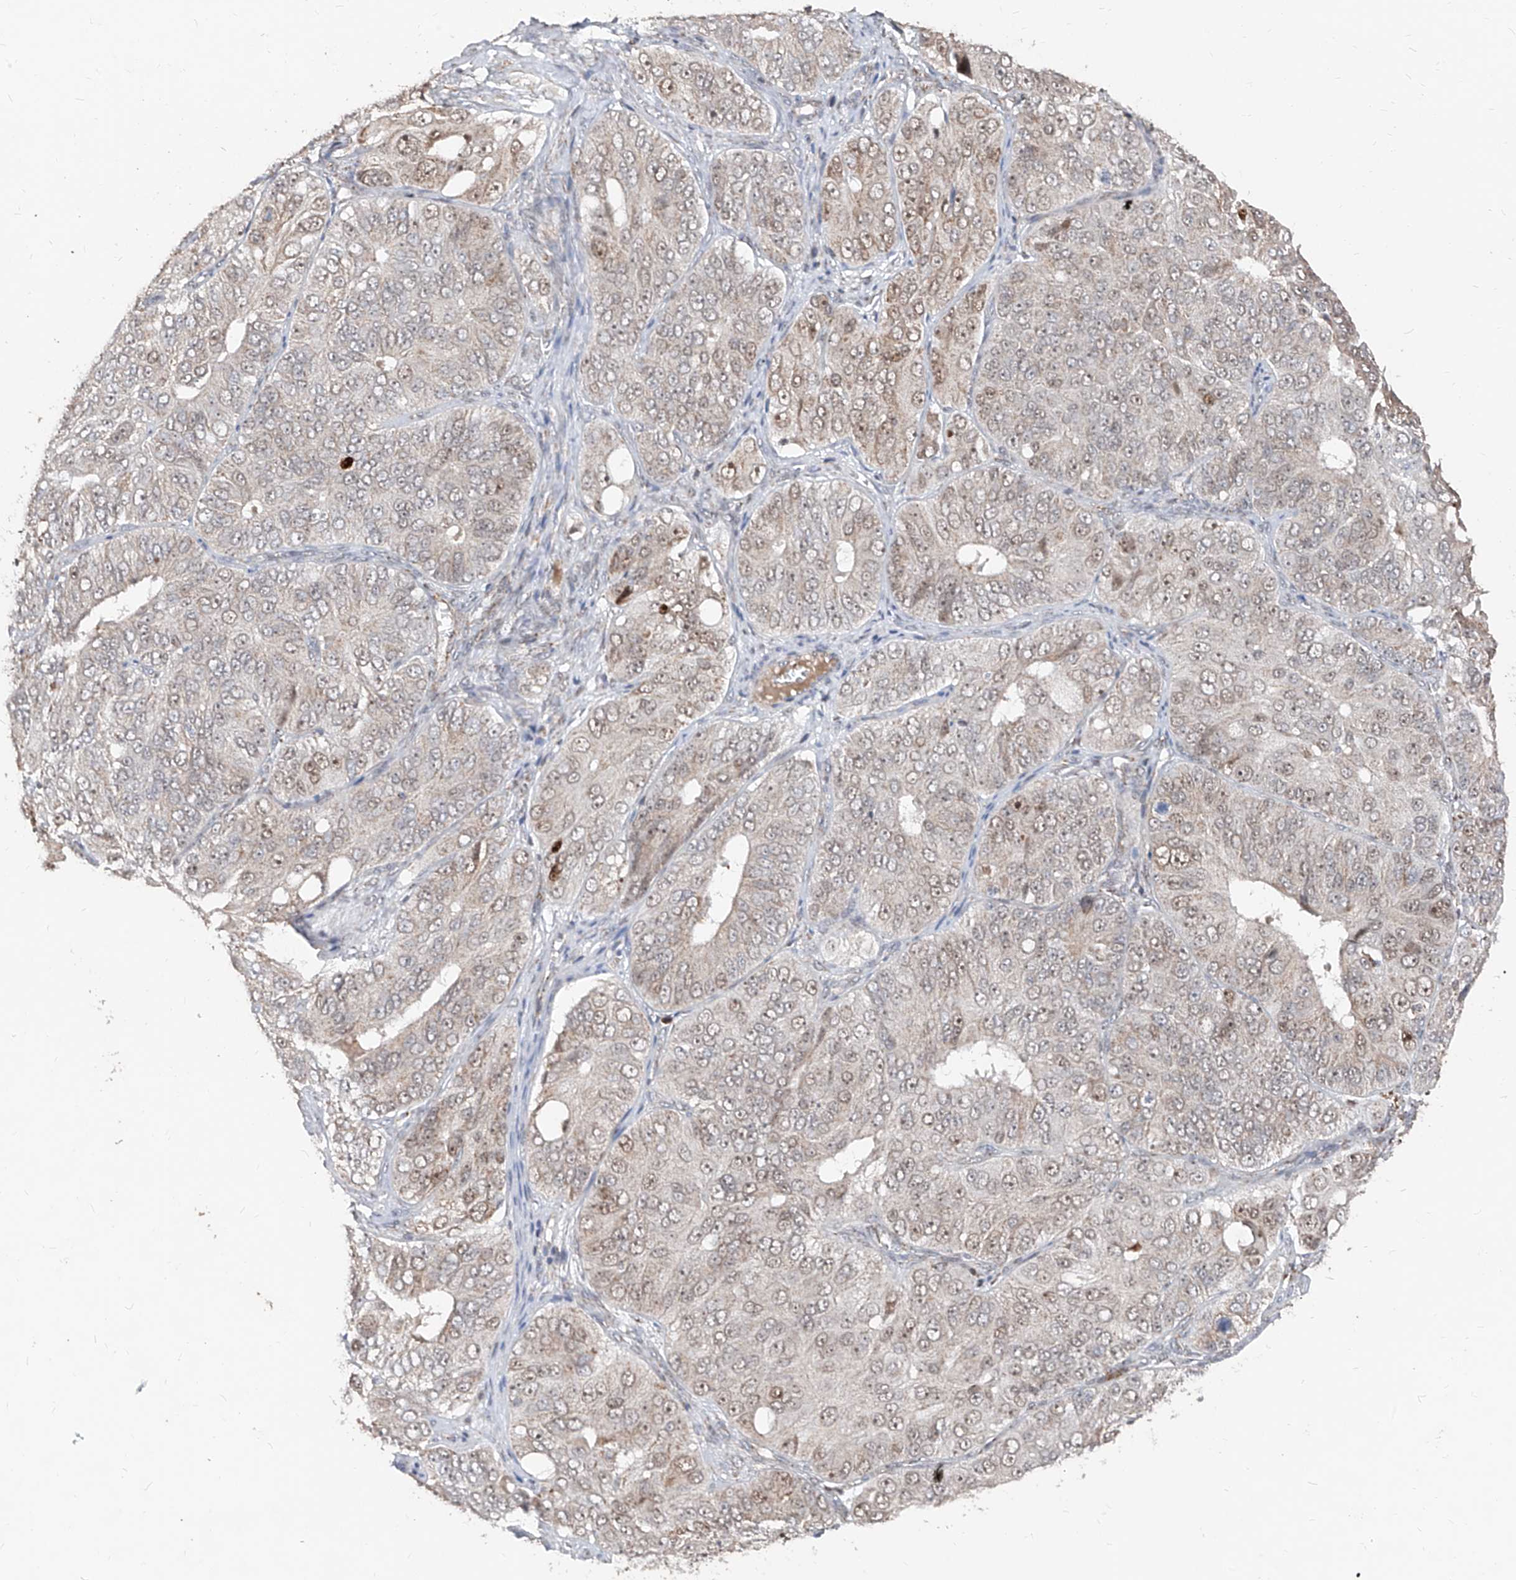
{"staining": {"intensity": "weak", "quantity": "25%-75%", "location": "cytoplasmic/membranous,nuclear"}, "tissue": "ovarian cancer", "cell_type": "Tumor cells", "image_type": "cancer", "snomed": [{"axis": "morphology", "description": "Carcinoma, endometroid"}, {"axis": "topography", "description": "Ovary"}], "caption": "Protein staining of ovarian endometroid carcinoma tissue shows weak cytoplasmic/membranous and nuclear staining in about 25%-75% of tumor cells. Immunohistochemistry (ihc) stains the protein of interest in brown and the nuclei are stained blue.", "gene": "NDUFB3", "patient": {"sex": "female", "age": 51}}